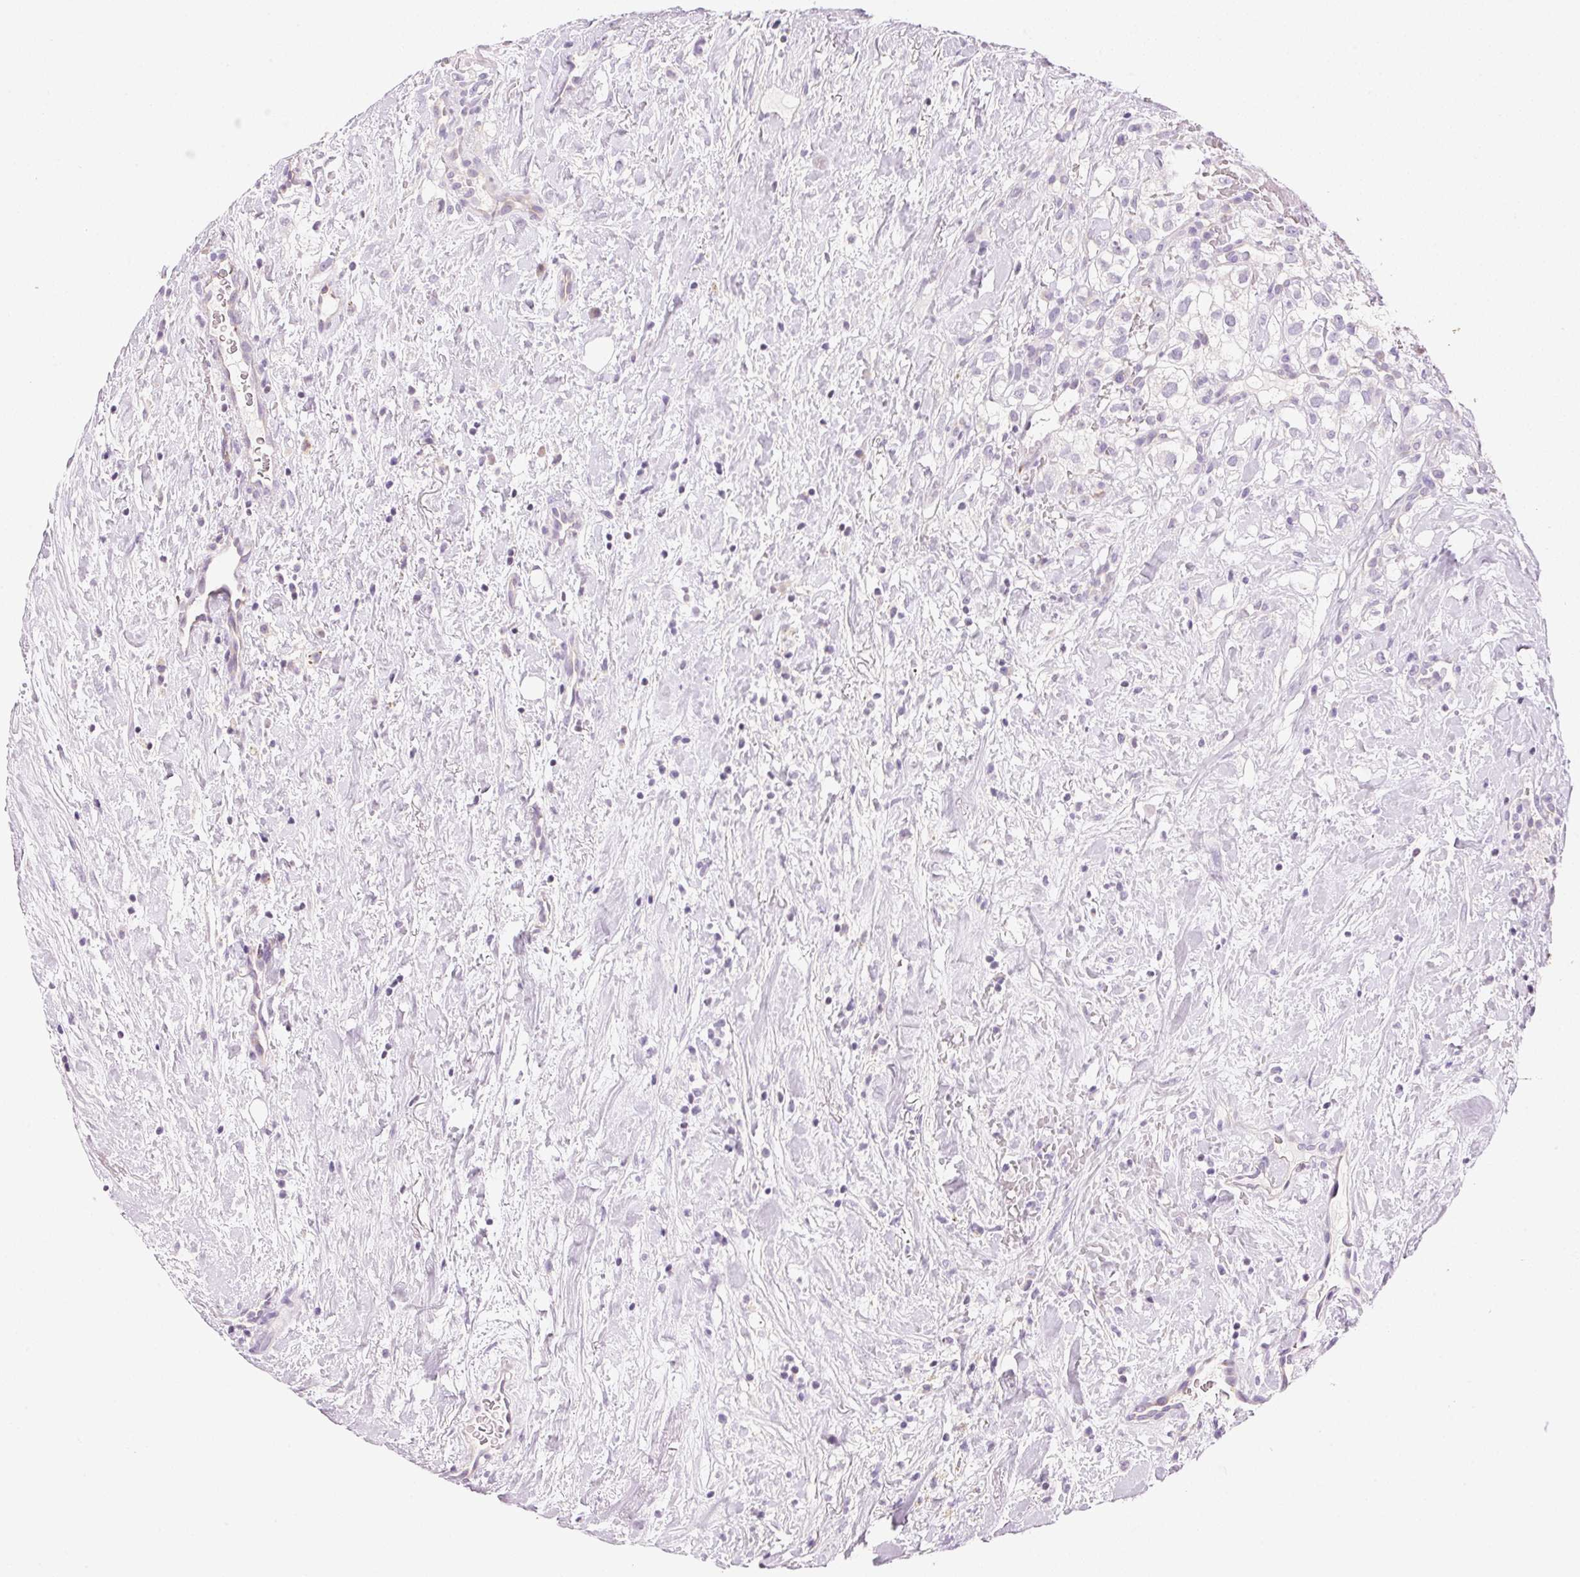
{"staining": {"intensity": "negative", "quantity": "none", "location": "none"}, "tissue": "renal cancer", "cell_type": "Tumor cells", "image_type": "cancer", "snomed": [{"axis": "morphology", "description": "Adenocarcinoma, NOS"}, {"axis": "topography", "description": "Kidney"}], "caption": "An image of renal cancer stained for a protein demonstrates no brown staining in tumor cells.", "gene": "CYP11B1", "patient": {"sex": "male", "age": 59}}